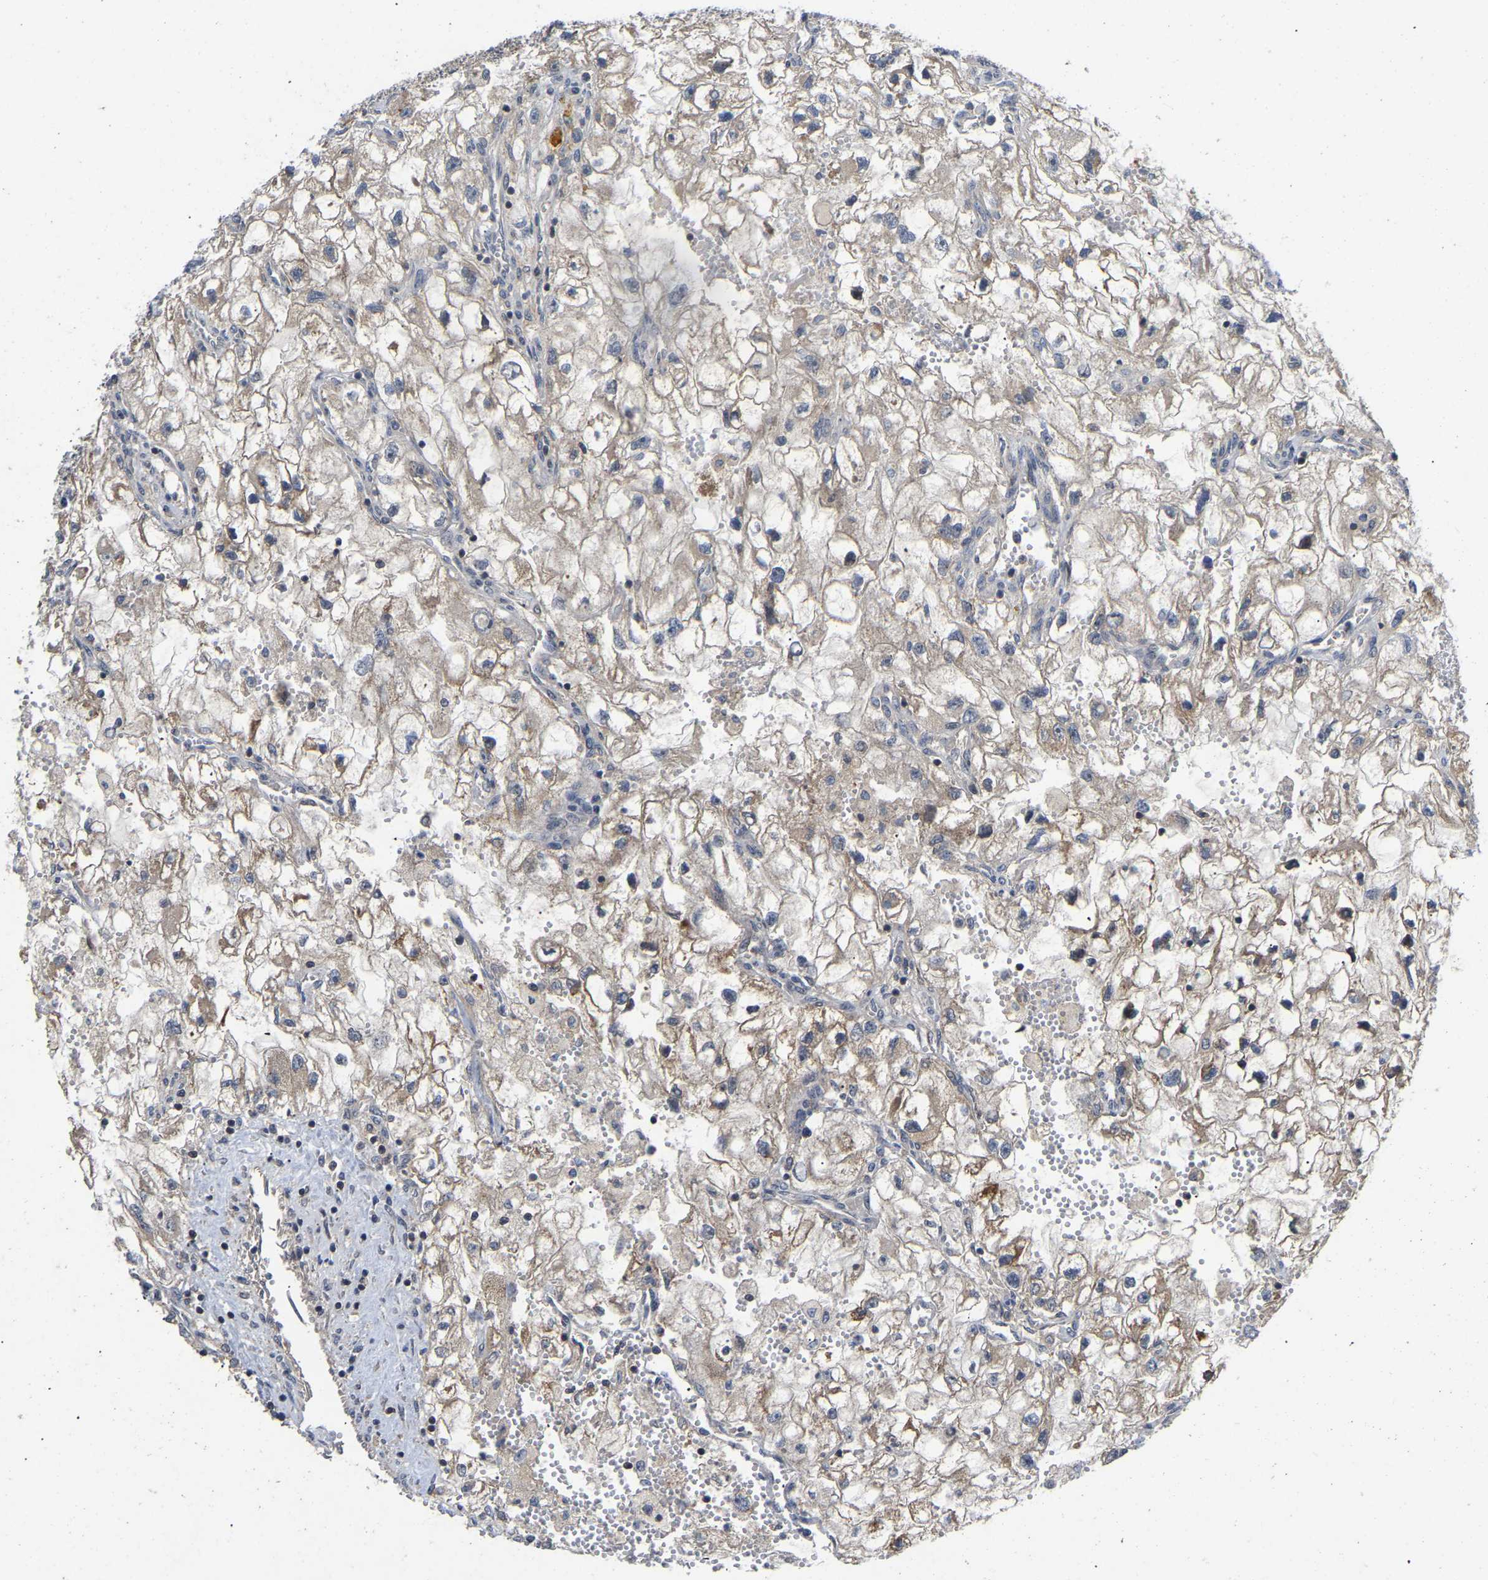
{"staining": {"intensity": "weak", "quantity": ">75%", "location": "cytoplasmic/membranous"}, "tissue": "renal cancer", "cell_type": "Tumor cells", "image_type": "cancer", "snomed": [{"axis": "morphology", "description": "Adenocarcinoma, NOS"}, {"axis": "topography", "description": "Kidney"}], "caption": "Renal adenocarcinoma was stained to show a protein in brown. There is low levels of weak cytoplasmic/membranous staining in approximately >75% of tumor cells.", "gene": "PRDM14", "patient": {"sex": "female", "age": 70}}